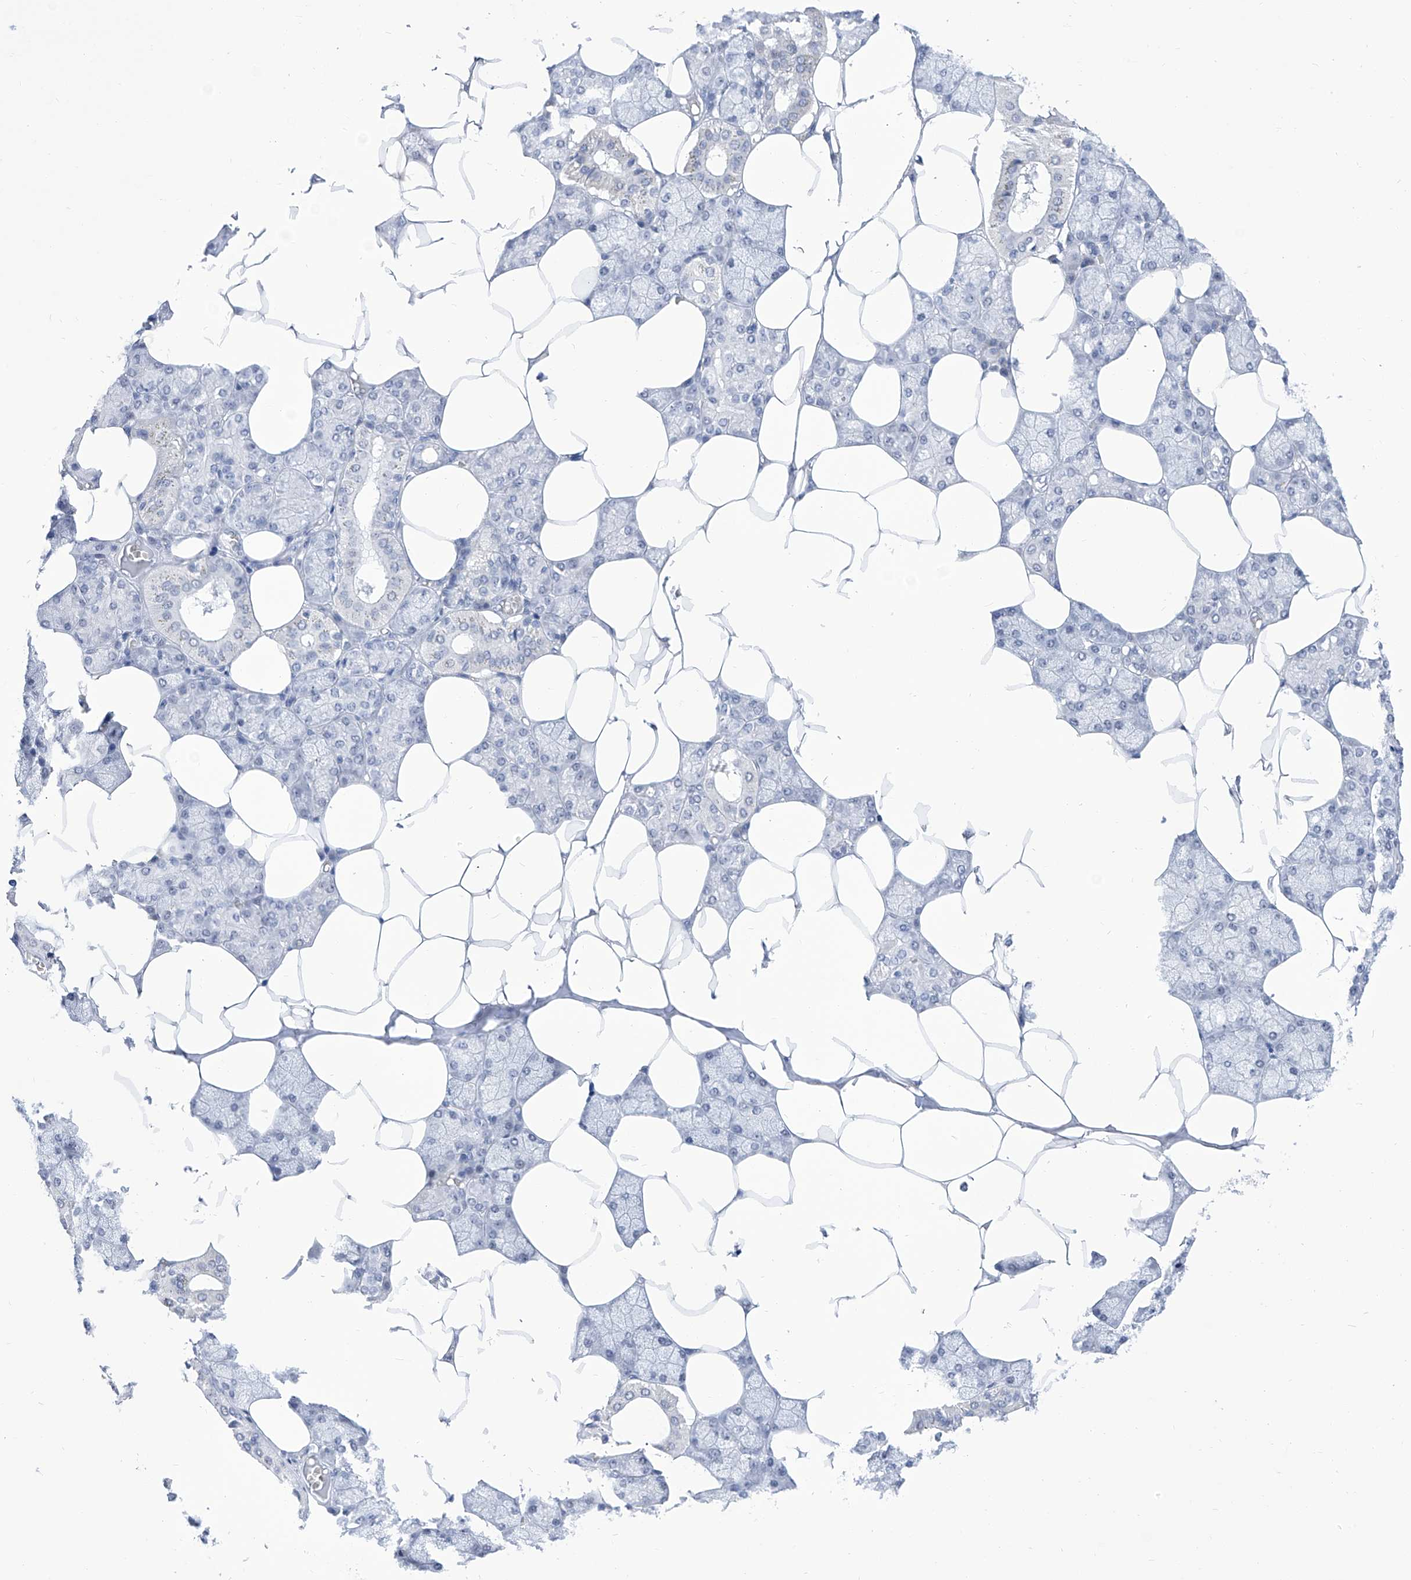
{"staining": {"intensity": "negative", "quantity": "none", "location": "none"}, "tissue": "salivary gland", "cell_type": "Glandular cells", "image_type": "normal", "snomed": [{"axis": "morphology", "description": "Normal tissue, NOS"}, {"axis": "topography", "description": "Salivary gland"}], "caption": "Salivary gland stained for a protein using IHC shows no positivity glandular cells.", "gene": "SART1", "patient": {"sex": "male", "age": 62}}